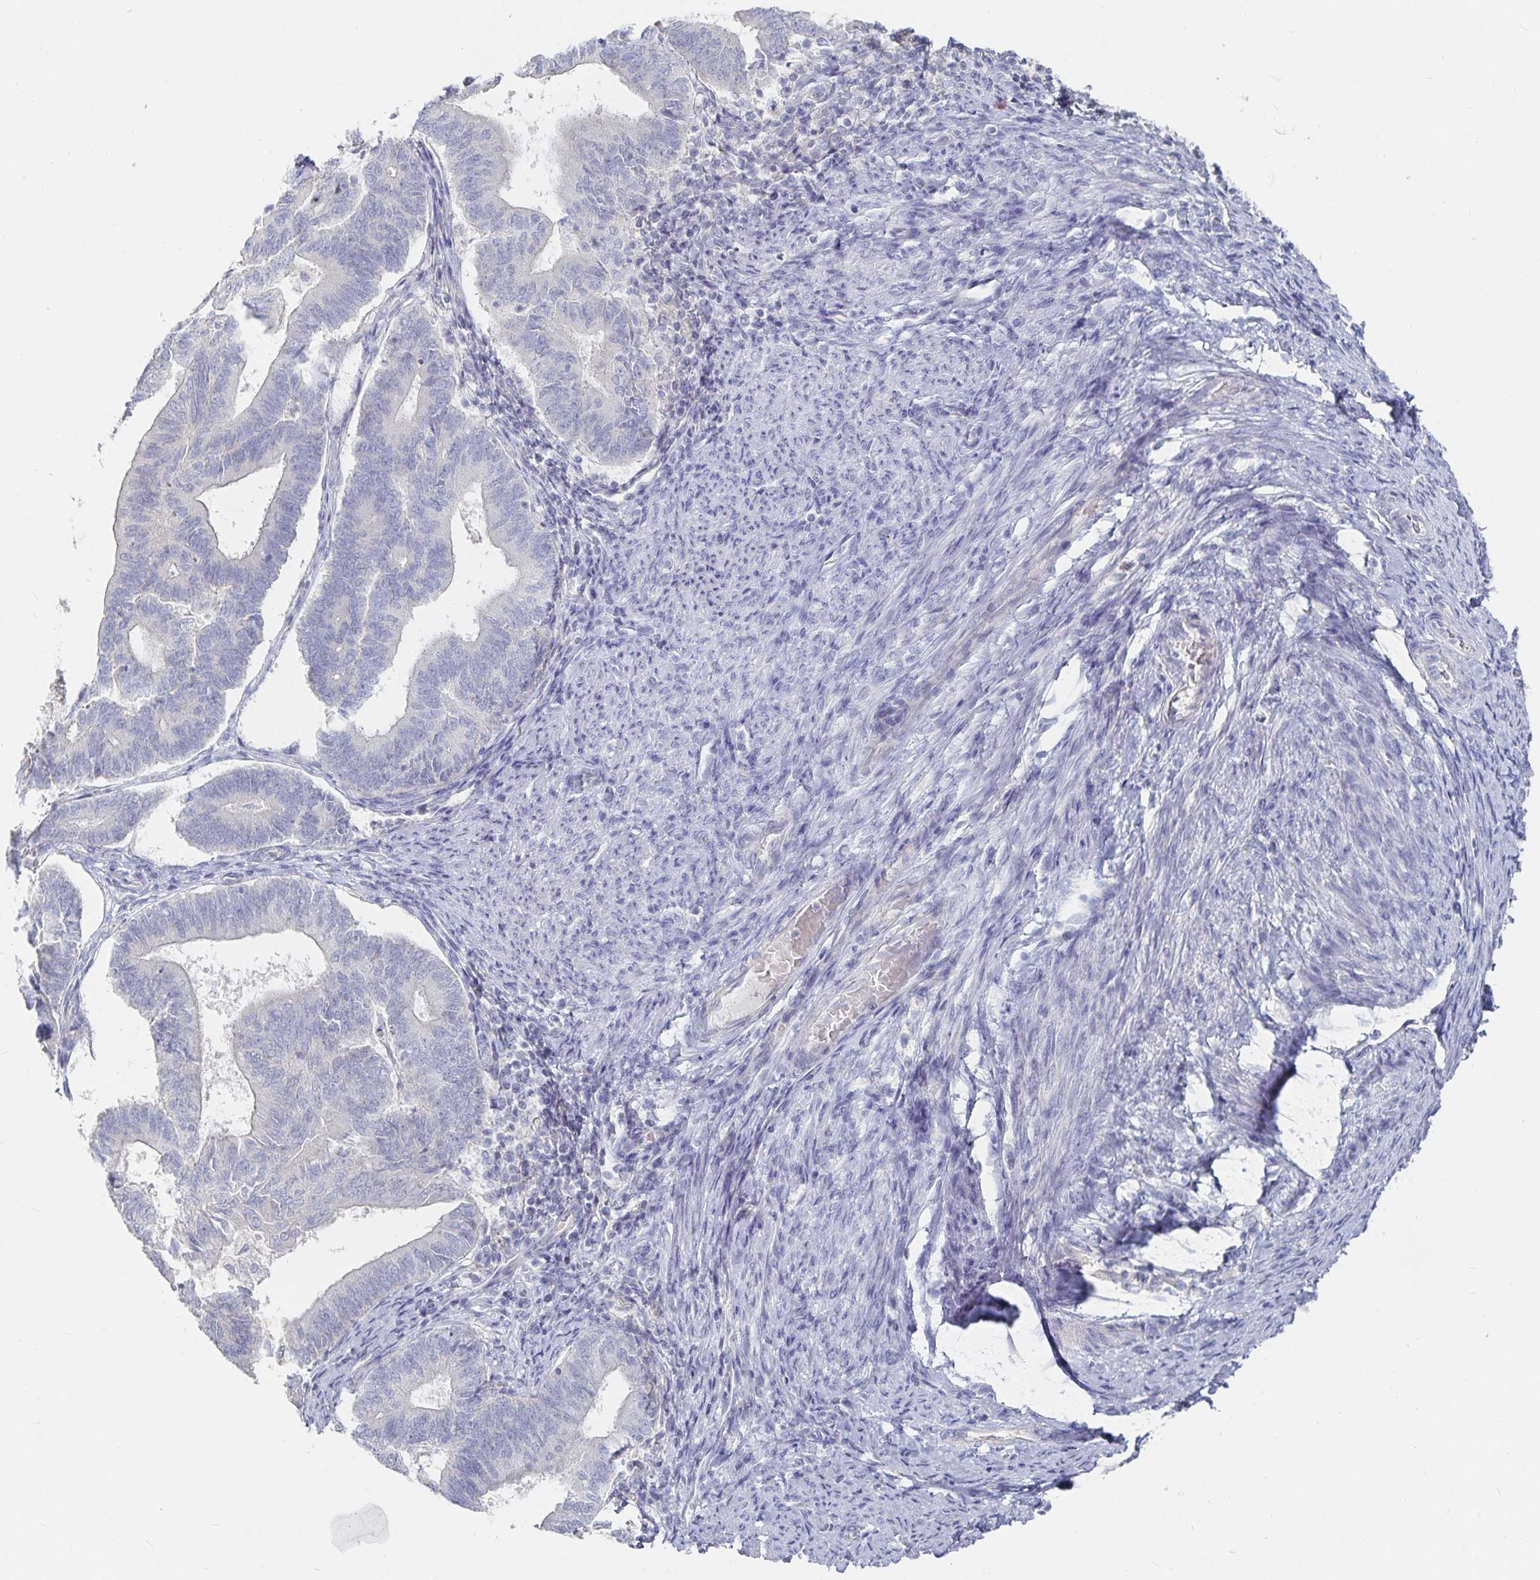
{"staining": {"intensity": "negative", "quantity": "none", "location": "none"}, "tissue": "endometrial cancer", "cell_type": "Tumor cells", "image_type": "cancer", "snomed": [{"axis": "morphology", "description": "Adenocarcinoma, NOS"}, {"axis": "topography", "description": "Endometrium"}], "caption": "An immunohistochemistry (IHC) histopathology image of endometrial cancer is shown. There is no staining in tumor cells of endometrial cancer. (DAB immunohistochemistry visualized using brightfield microscopy, high magnification).", "gene": "DNAH9", "patient": {"sex": "female", "age": 70}}